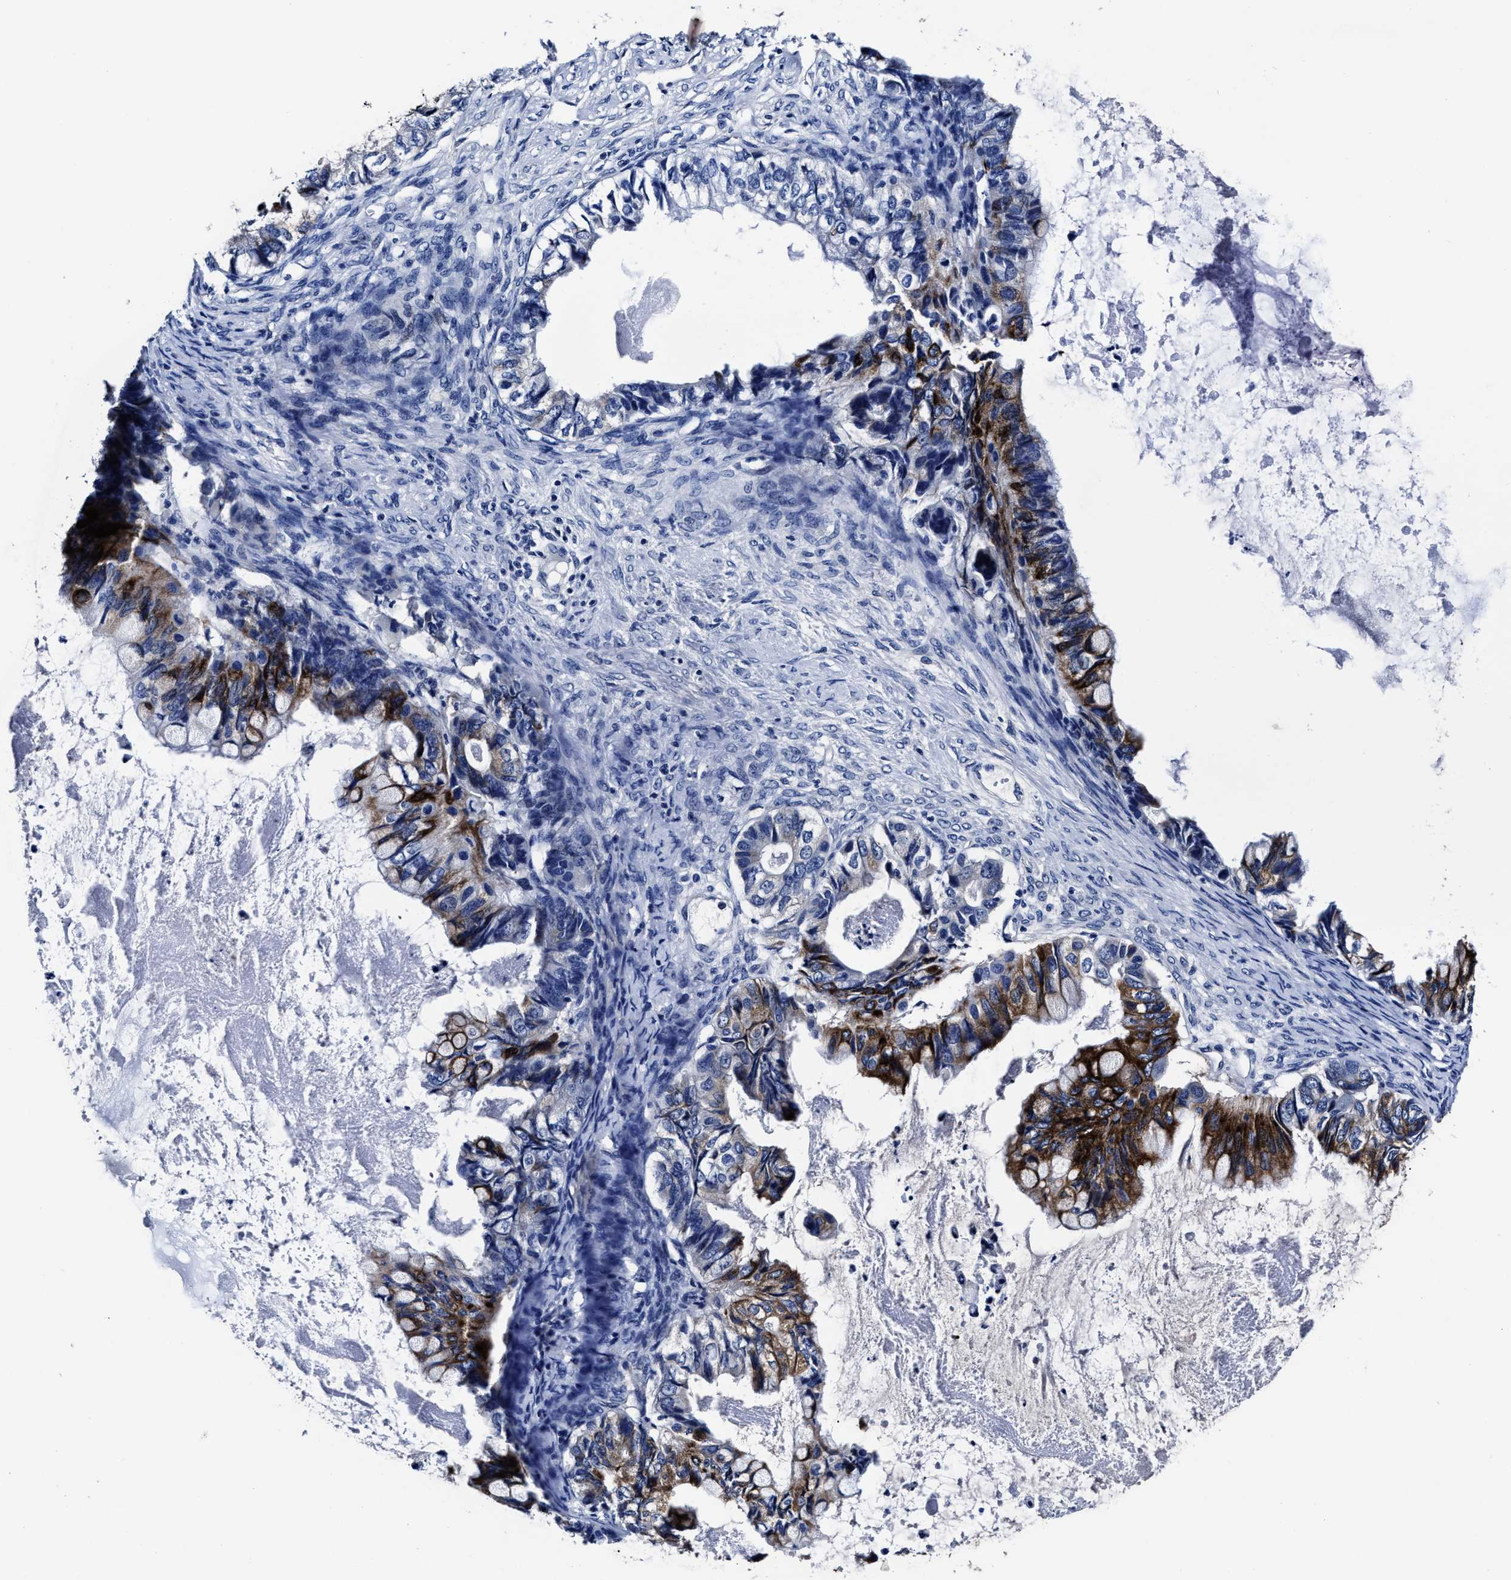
{"staining": {"intensity": "strong", "quantity": "25%-75%", "location": "cytoplasmic/membranous"}, "tissue": "ovarian cancer", "cell_type": "Tumor cells", "image_type": "cancer", "snomed": [{"axis": "morphology", "description": "Cystadenocarcinoma, mucinous, NOS"}, {"axis": "topography", "description": "Ovary"}], "caption": "Ovarian mucinous cystadenocarcinoma was stained to show a protein in brown. There is high levels of strong cytoplasmic/membranous expression in approximately 25%-75% of tumor cells.", "gene": "OLFML2A", "patient": {"sex": "female", "age": 80}}